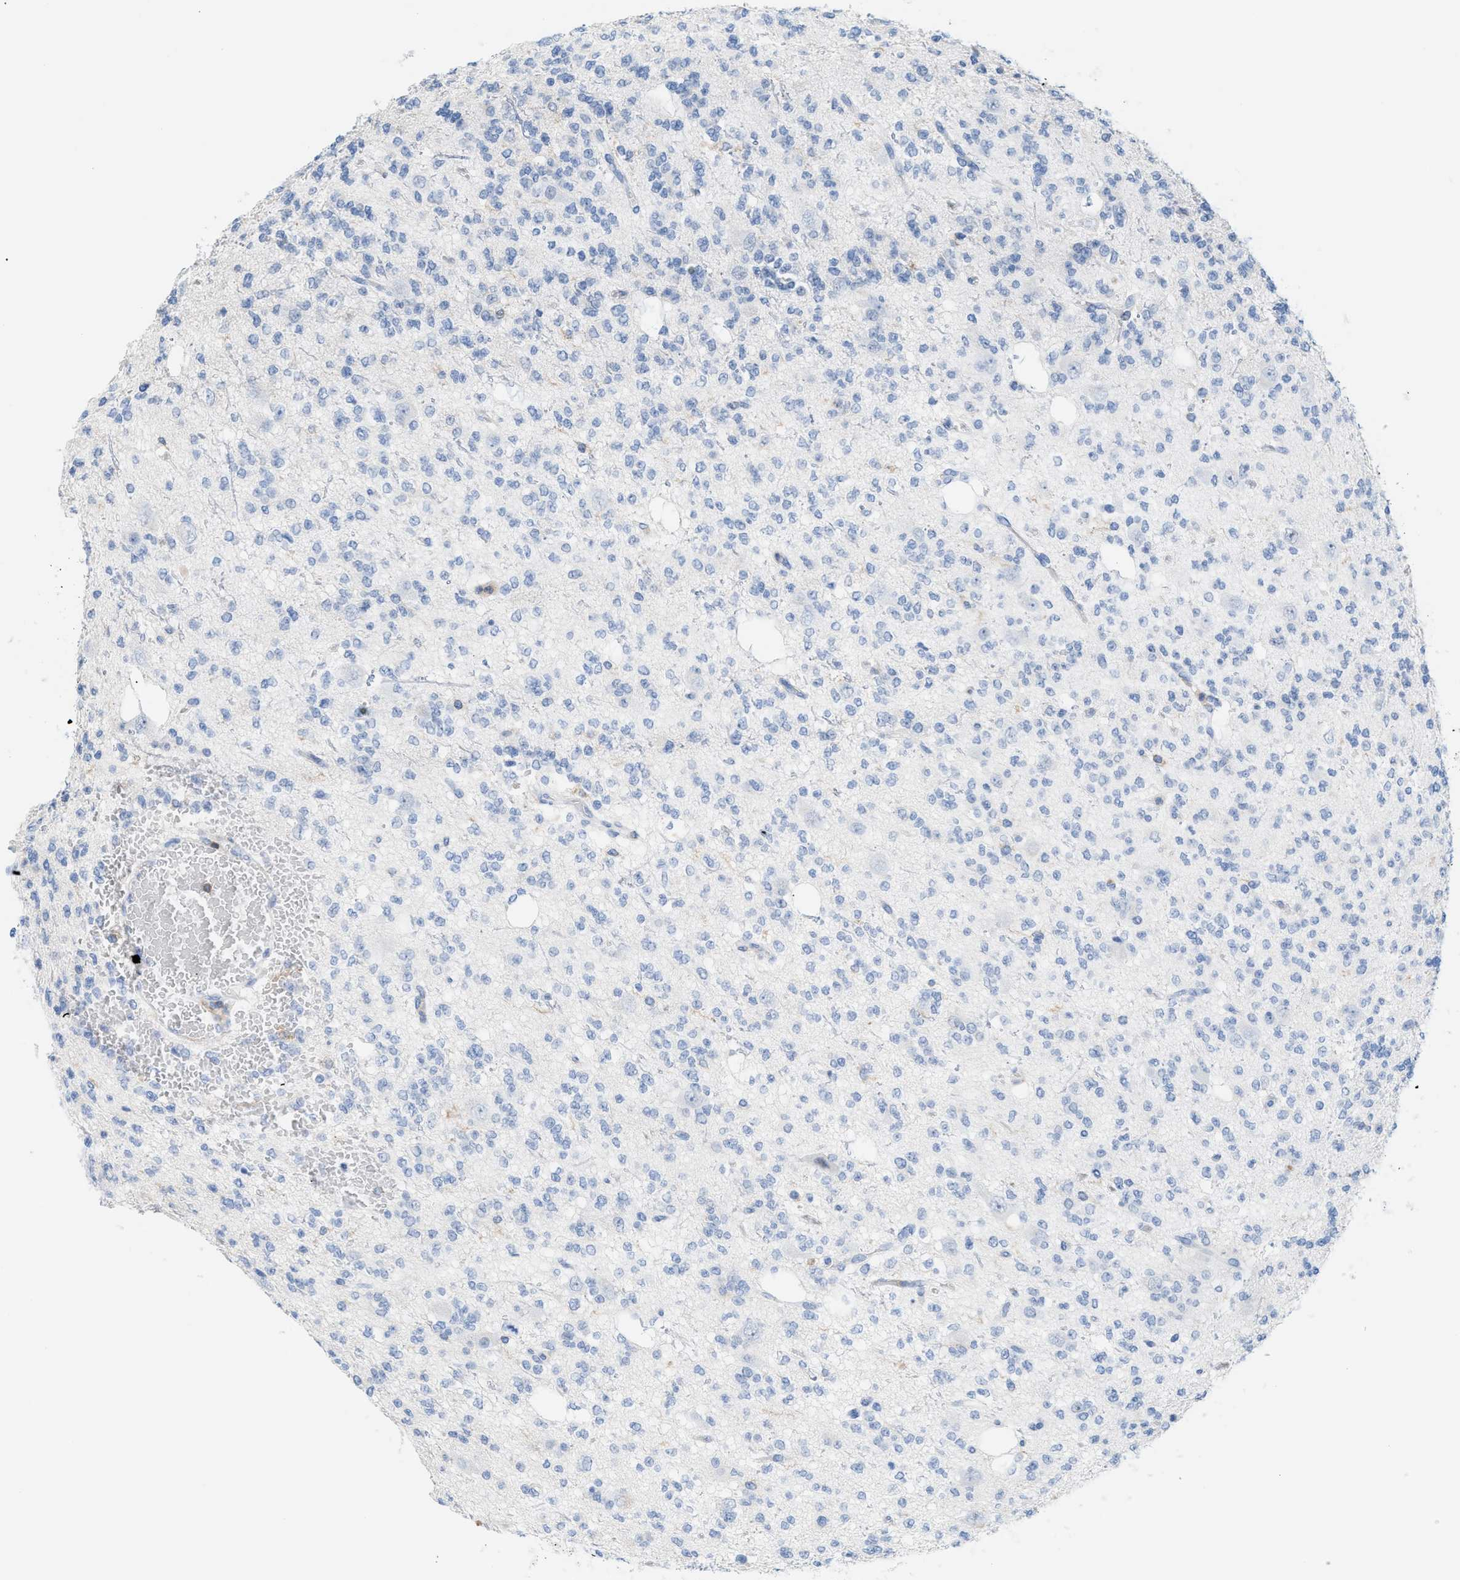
{"staining": {"intensity": "negative", "quantity": "none", "location": "none"}, "tissue": "glioma", "cell_type": "Tumor cells", "image_type": "cancer", "snomed": [{"axis": "morphology", "description": "Glioma, malignant, Low grade"}, {"axis": "topography", "description": "Brain"}], "caption": "The histopathology image reveals no staining of tumor cells in malignant glioma (low-grade). (DAB (3,3'-diaminobenzidine) IHC visualized using brightfield microscopy, high magnification).", "gene": "IL16", "patient": {"sex": "male", "age": 38}}